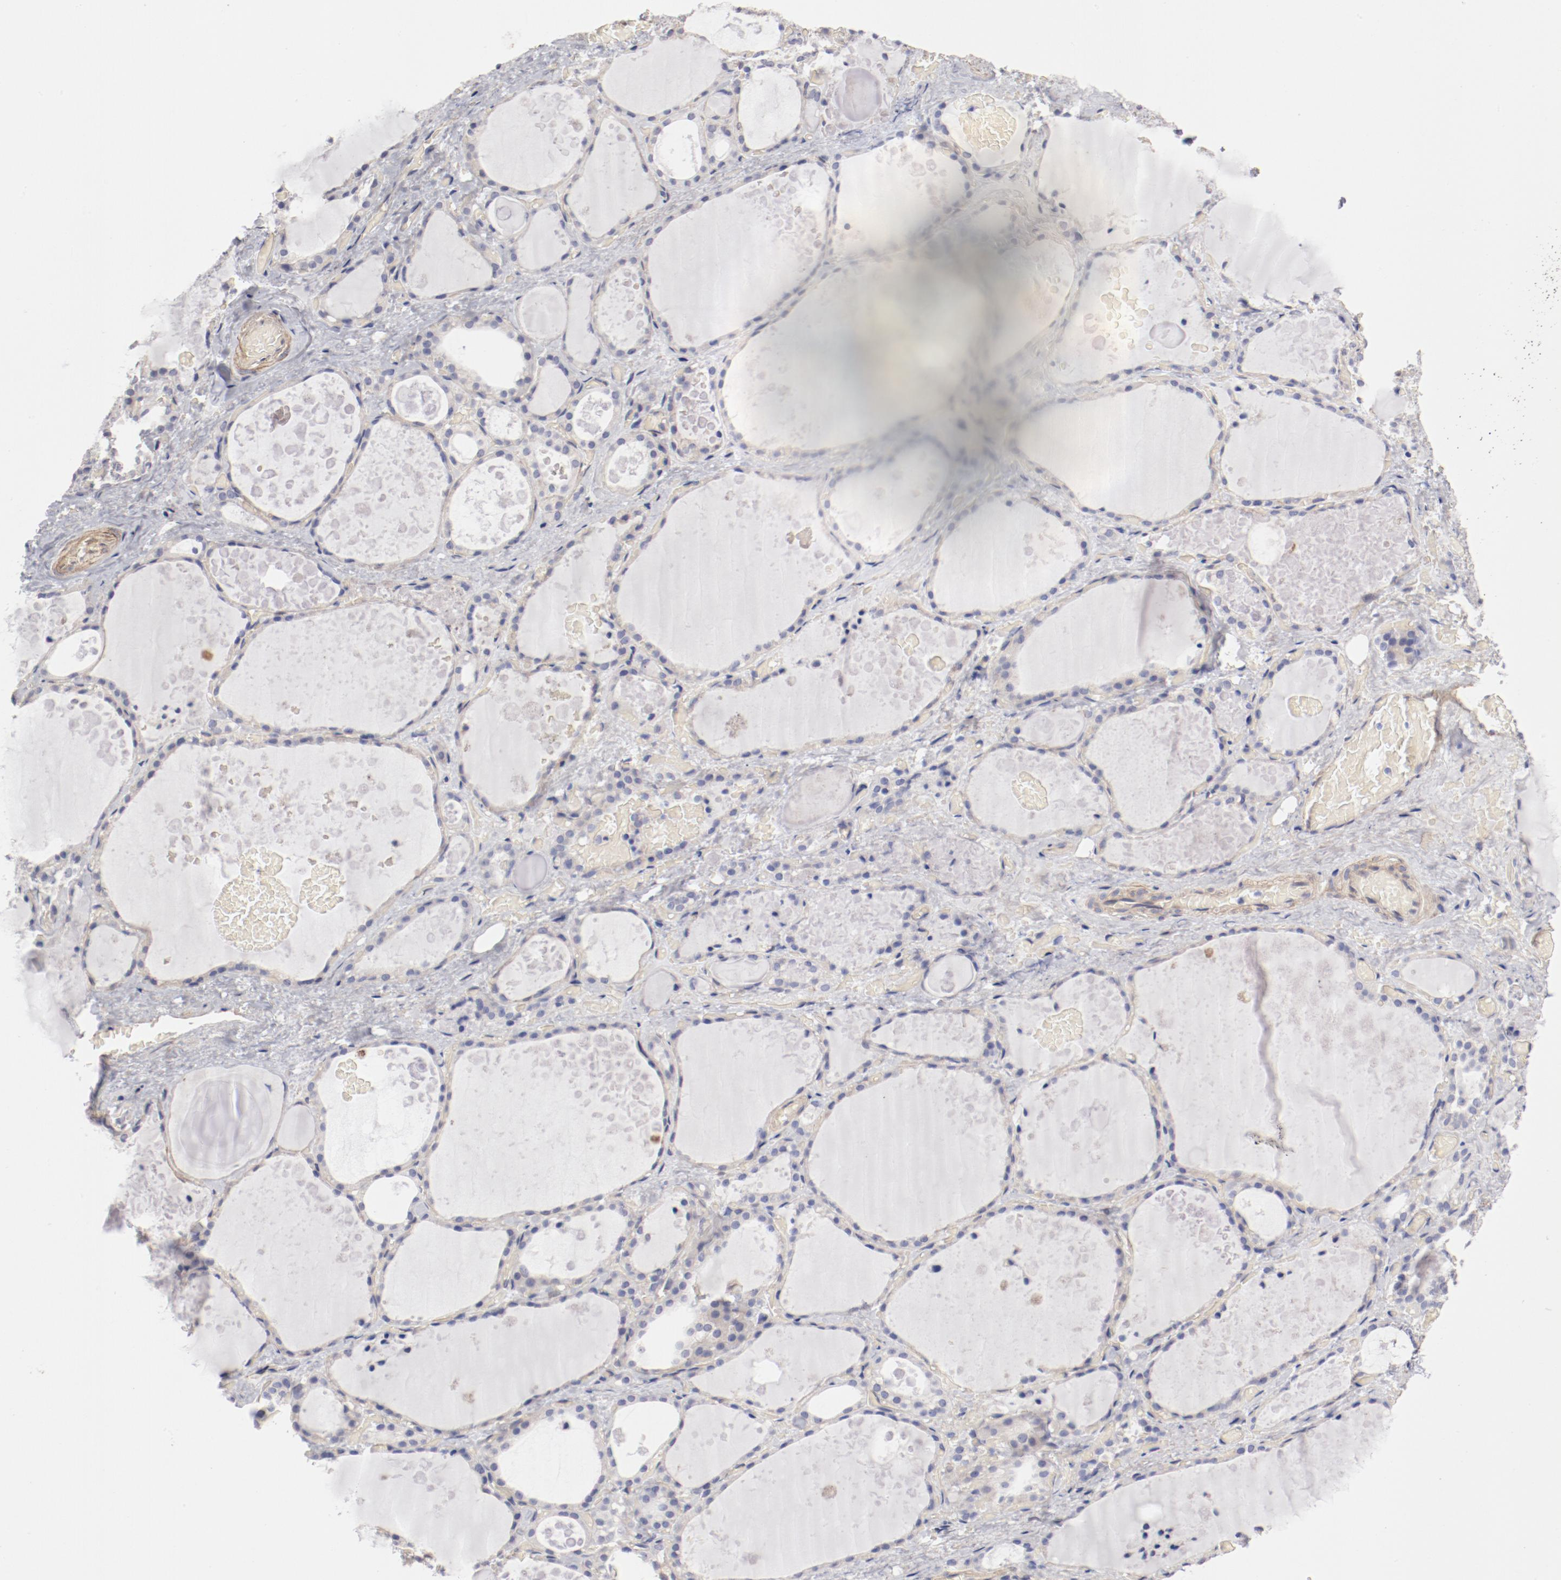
{"staining": {"intensity": "weak", "quantity": ">75%", "location": "cytoplasmic/membranous"}, "tissue": "thyroid gland", "cell_type": "Glandular cells", "image_type": "normal", "snomed": [{"axis": "morphology", "description": "Normal tissue, NOS"}, {"axis": "topography", "description": "Thyroid gland"}], "caption": "An image showing weak cytoplasmic/membranous expression in approximately >75% of glandular cells in normal thyroid gland, as visualized by brown immunohistochemical staining.", "gene": "LAX1", "patient": {"sex": "male", "age": 61}}